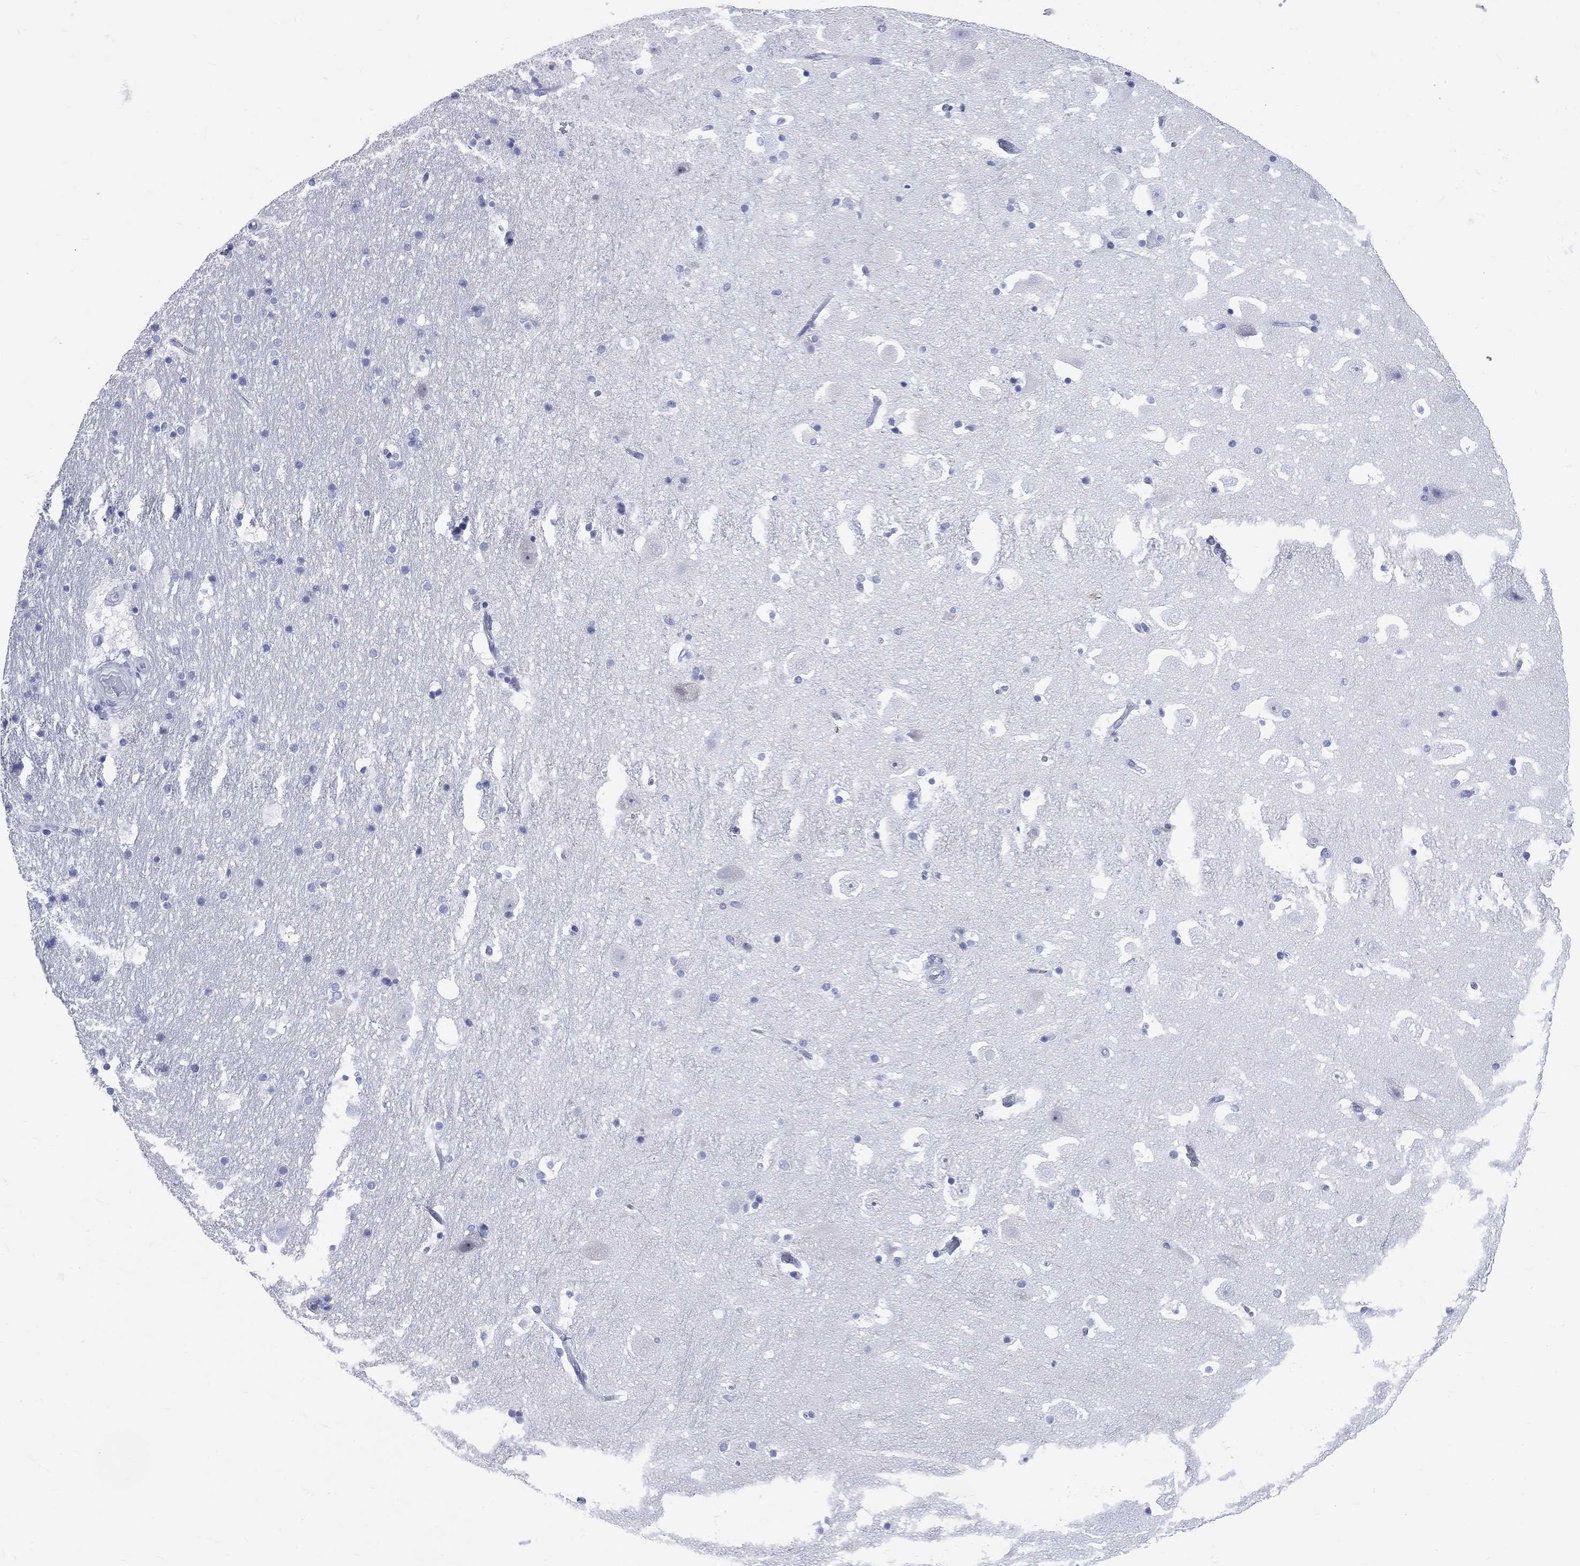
{"staining": {"intensity": "negative", "quantity": "none", "location": "none"}, "tissue": "hippocampus", "cell_type": "Glial cells", "image_type": "normal", "snomed": [{"axis": "morphology", "description": "Normal tissue, NOS"}, {"axis": "topography", "description": "Hippocampus"}], "caption": "IHC micrograph of unremarkable hippocampus stained for a protein (brown), which demonstrates no expression in glial cells. (Brightfield microscopy of DAB immunohistochemistry (IHC) at high magnification).", "gene": "CYLC1", "patient": {"sex": "male", "age": 51}}